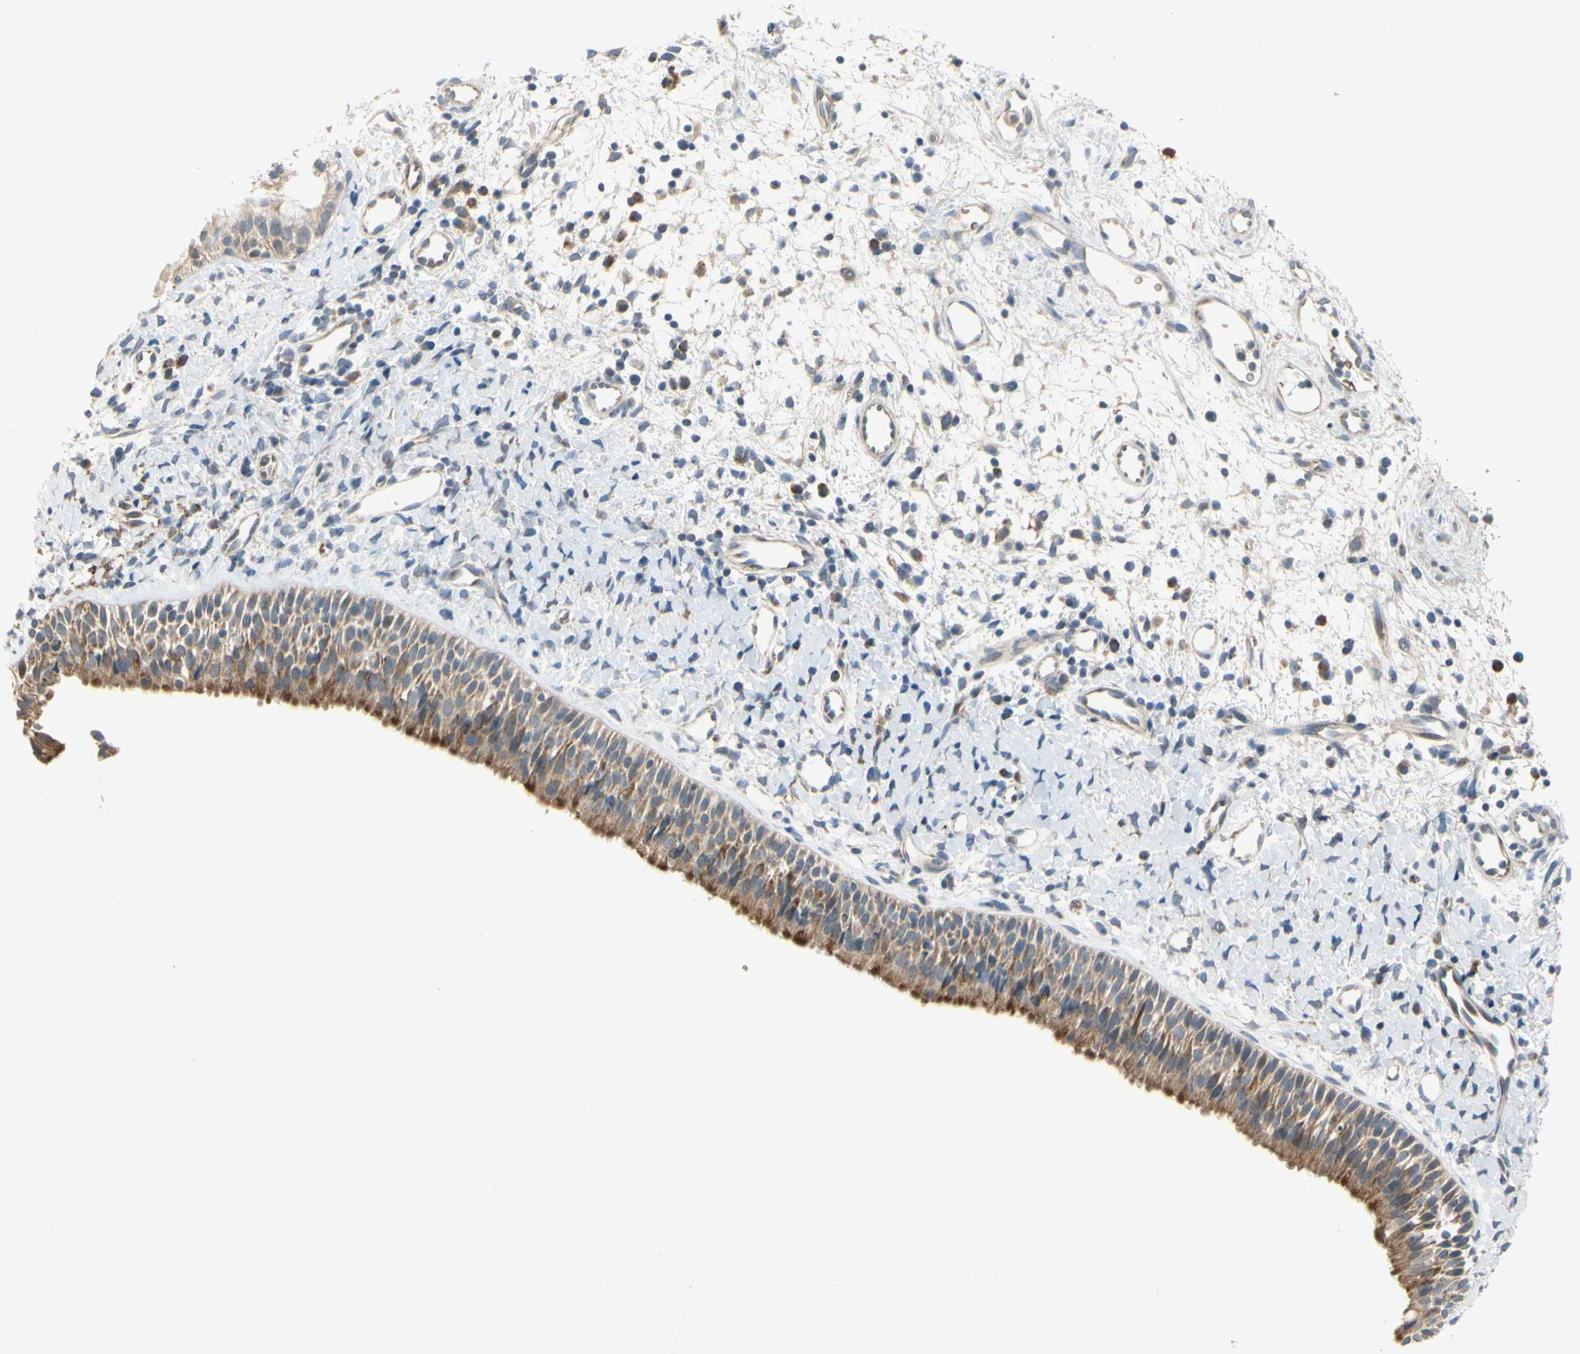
{"staining": {"intensity": "moderate", "quantity": ">75%", "location": "cytoplasmic/membranous"}, "tissue": "nasopharynx", "cell_type": "Respiratory epithelial cells", "image_type": "normal", "snomed": [{"axis": "morphology", "description": "Normal tissue, NOS"}, {"axis": "topography", "description": "Nasopharynx"}], "caption": "Benign nasopharynx shows moderate cytoplasmic/membranous expression in about >75% of respiratory epithelial cells, visualized by immunohistochemistry. The protein of interest is shown in brown color, while the nuclei are stained blue.", "gene": "GYPC", "patient": {"sex": "male", "age": 22}}